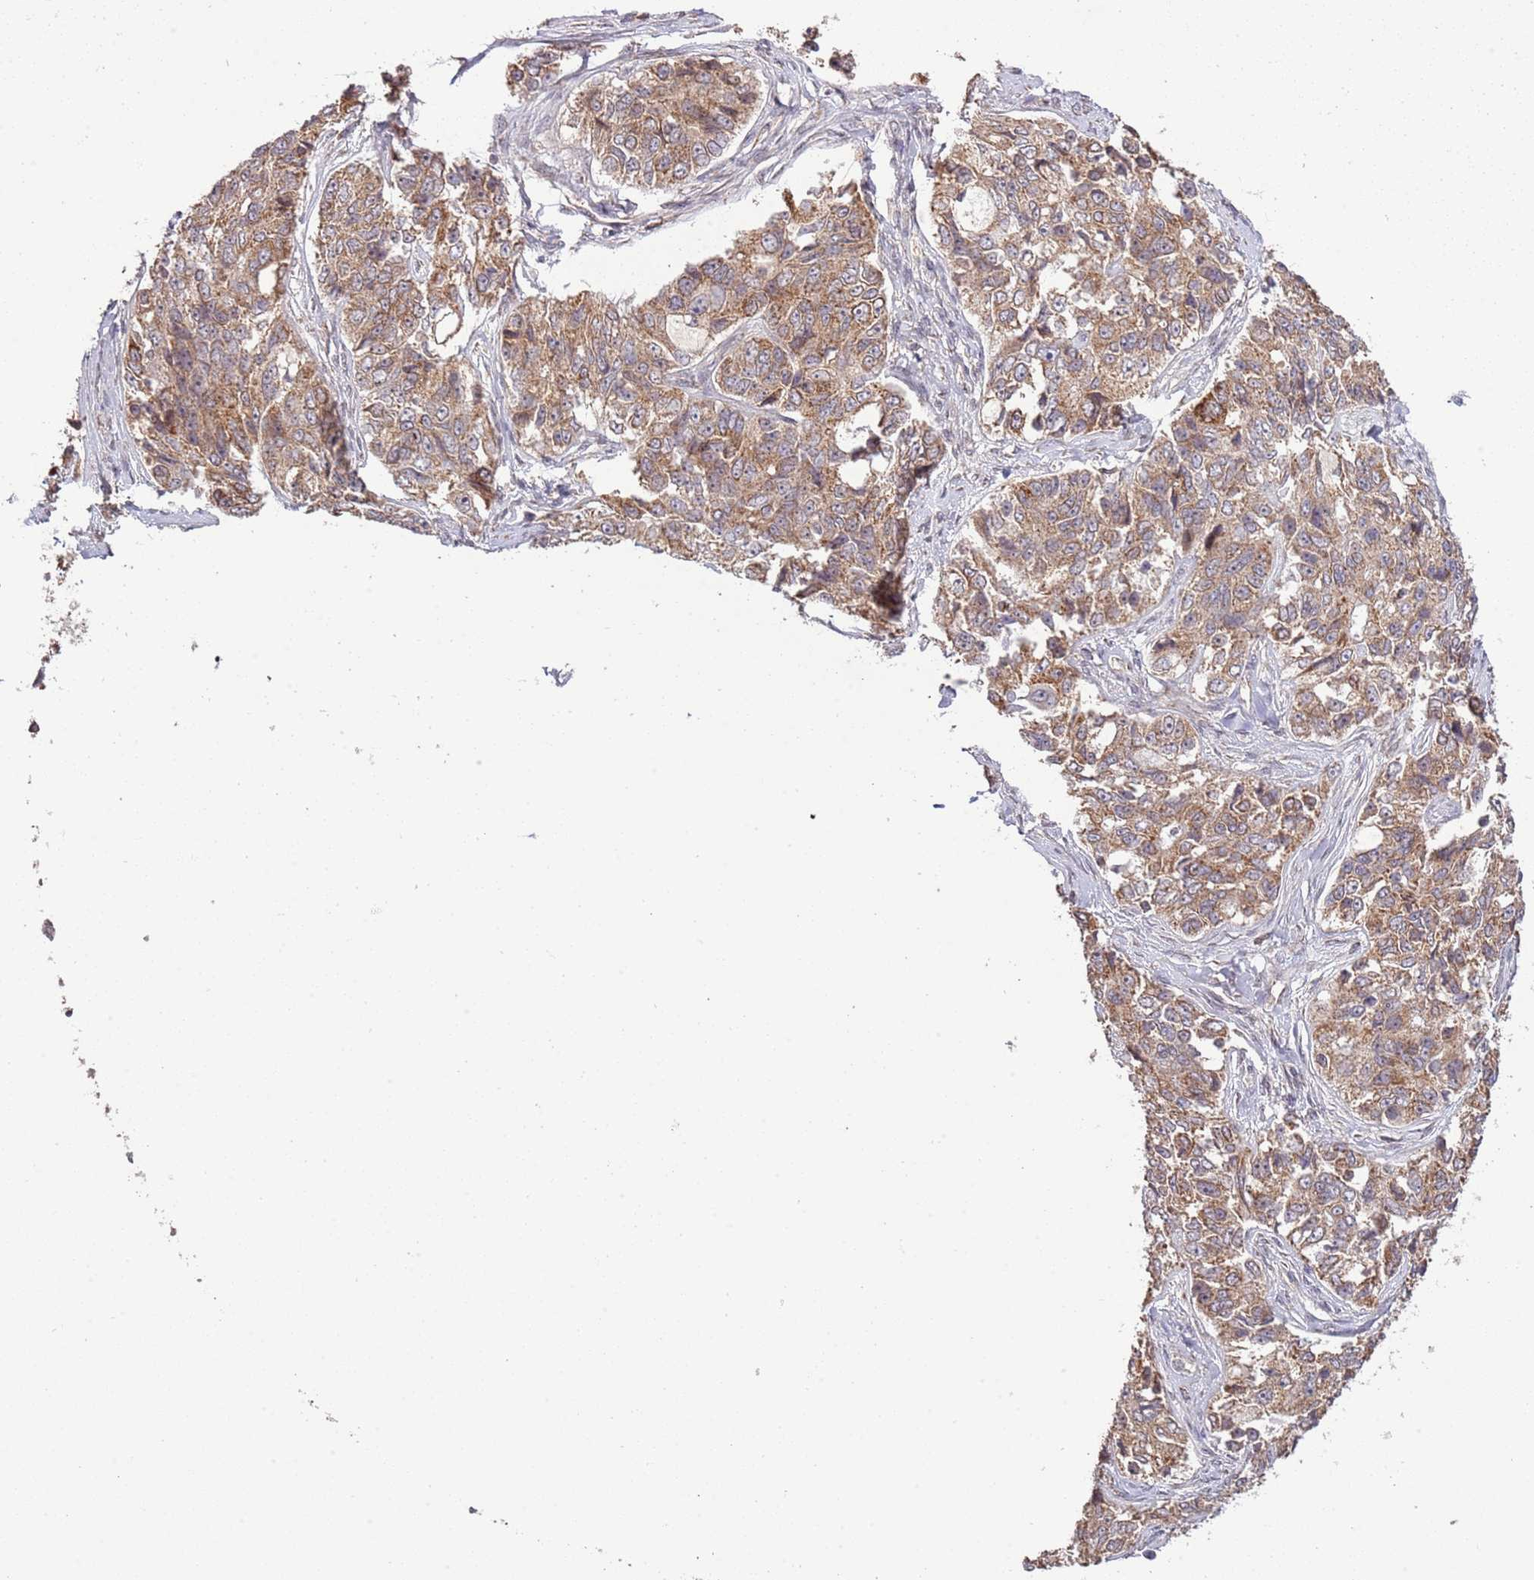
{"staining": {"intensity": "moderate", "quantity": ">75%", "location": "cytoplasmic/membranous"}, "tissue": "ovarian cancer", "cell_type": "Tumor cells", "image_type": "cancer", "snomed": [{"axis": "morphology", "description": "Carcinoma, endometroid"}, {"axis": "topography", "description": "Ovary"}], "caption": "This photomicrograph exhibits ovarian endometroid carcinoma stained with IHC to label a protein in brown. The cytoplasmic/membranous of tumor cells show moderate positivity for the protein. Nuclei are counter-stained blue.", "gene": "IVD", "patient": {"sex": "female", "age": 51}}